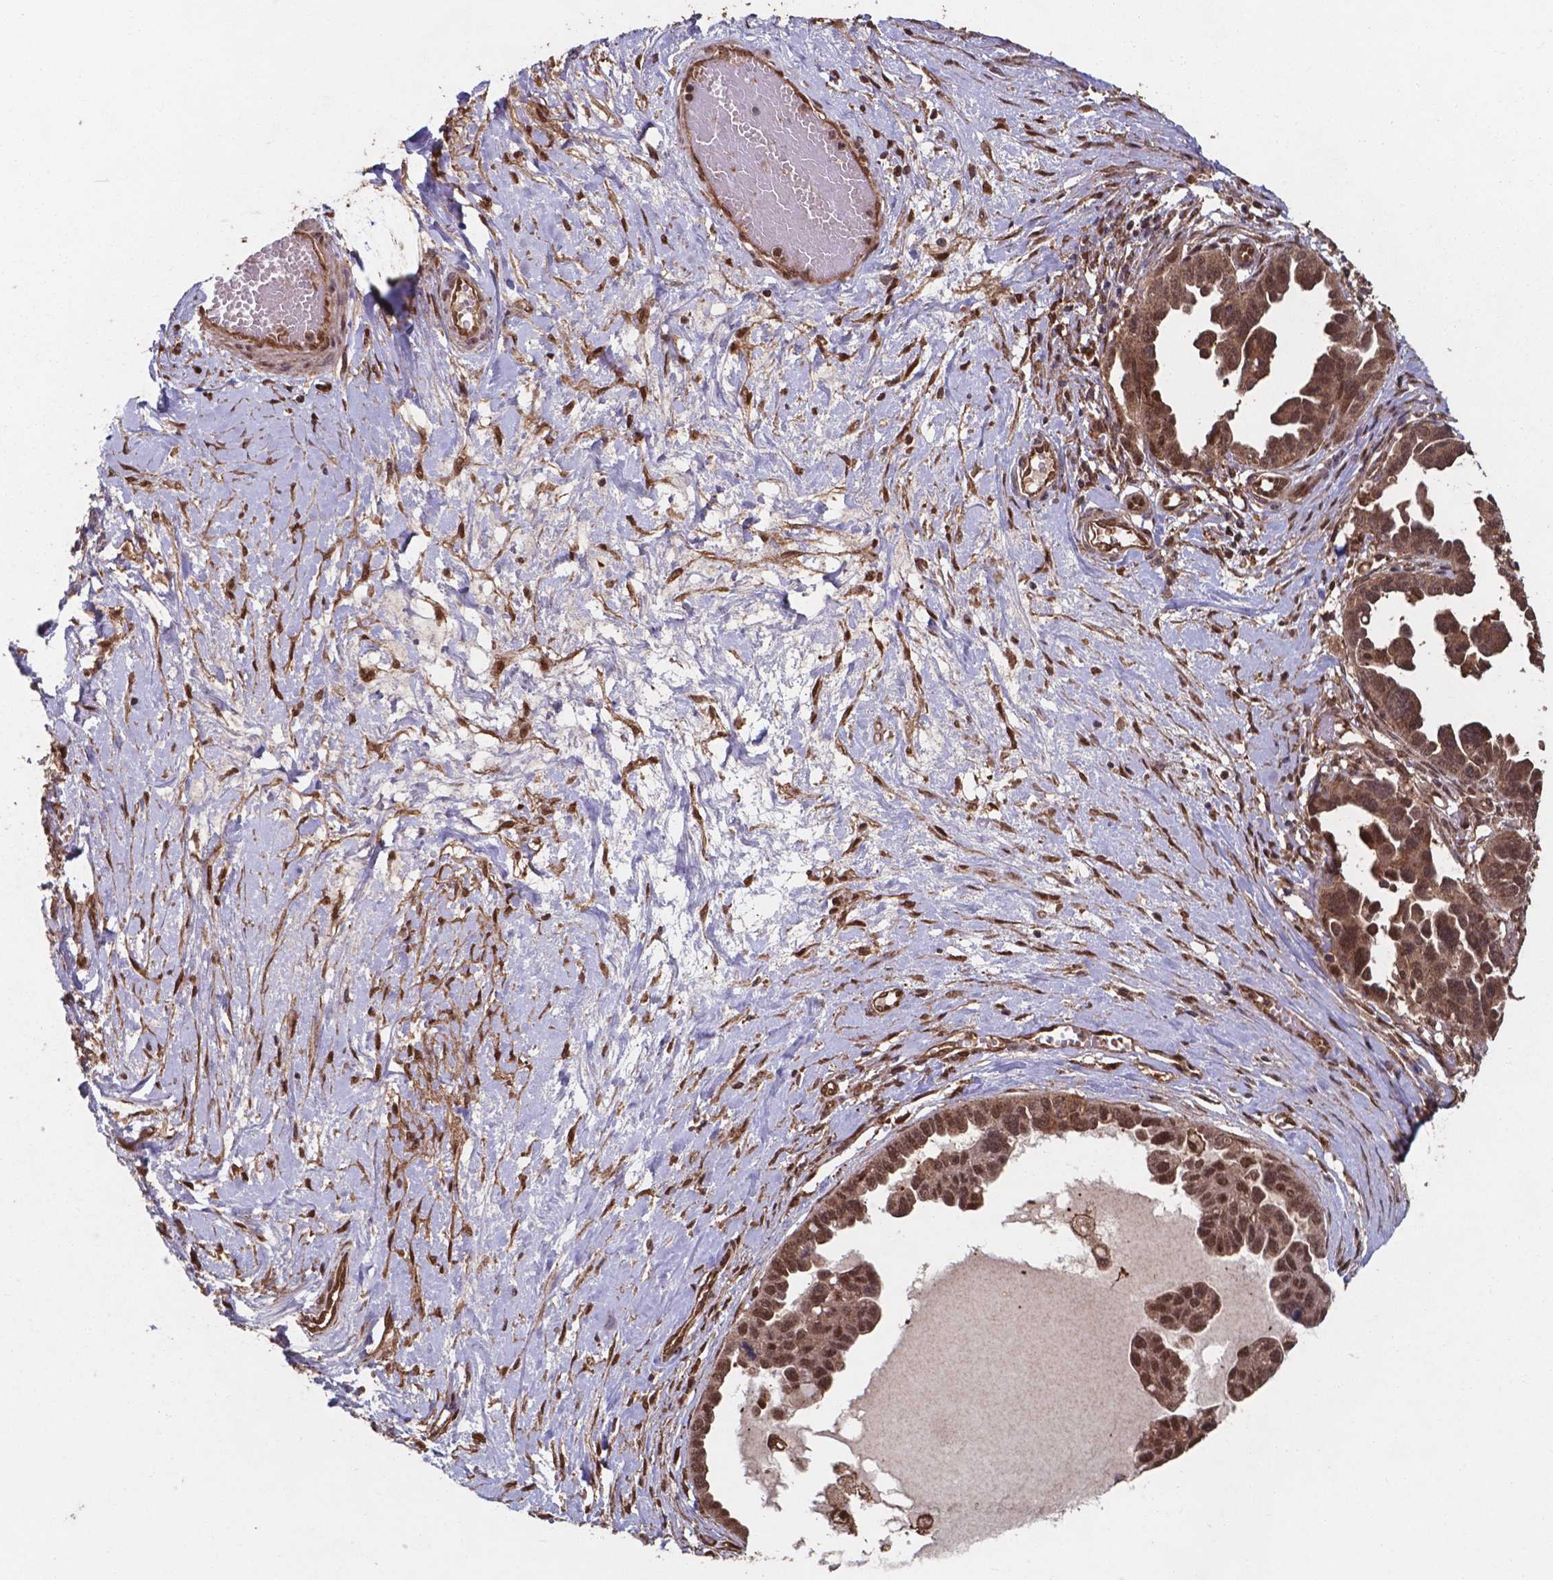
{"staining": {"intensity": "moderate", "quantity": ">75%", "location": "cytoplasmic/membranous,nuclear"}, "tissue": "ovarian cancer", "cell_type": "Tumor cells", "image_type": "cancer", "snomed": [{"axis": "morphology", "description": "Cystadenocarcinoma, serous, NOS"}, {"axis": "topography", "description": "Ovary"}], "caption": "Immunohistochemistry (IHC) (DAB (3,3'-diaminobenzidine)) staining of ovarian cancer reveals moderate cytoplasmic/membranous and nuclear protein positivity in approximately >75% of tumor cells. The staining was performed using DAB, with brown indicating positive protein expression. Nuclei are stained blue with hematoxylin.", "gene": "CHP2", "patient": {"sex": "female", "age": 54}}